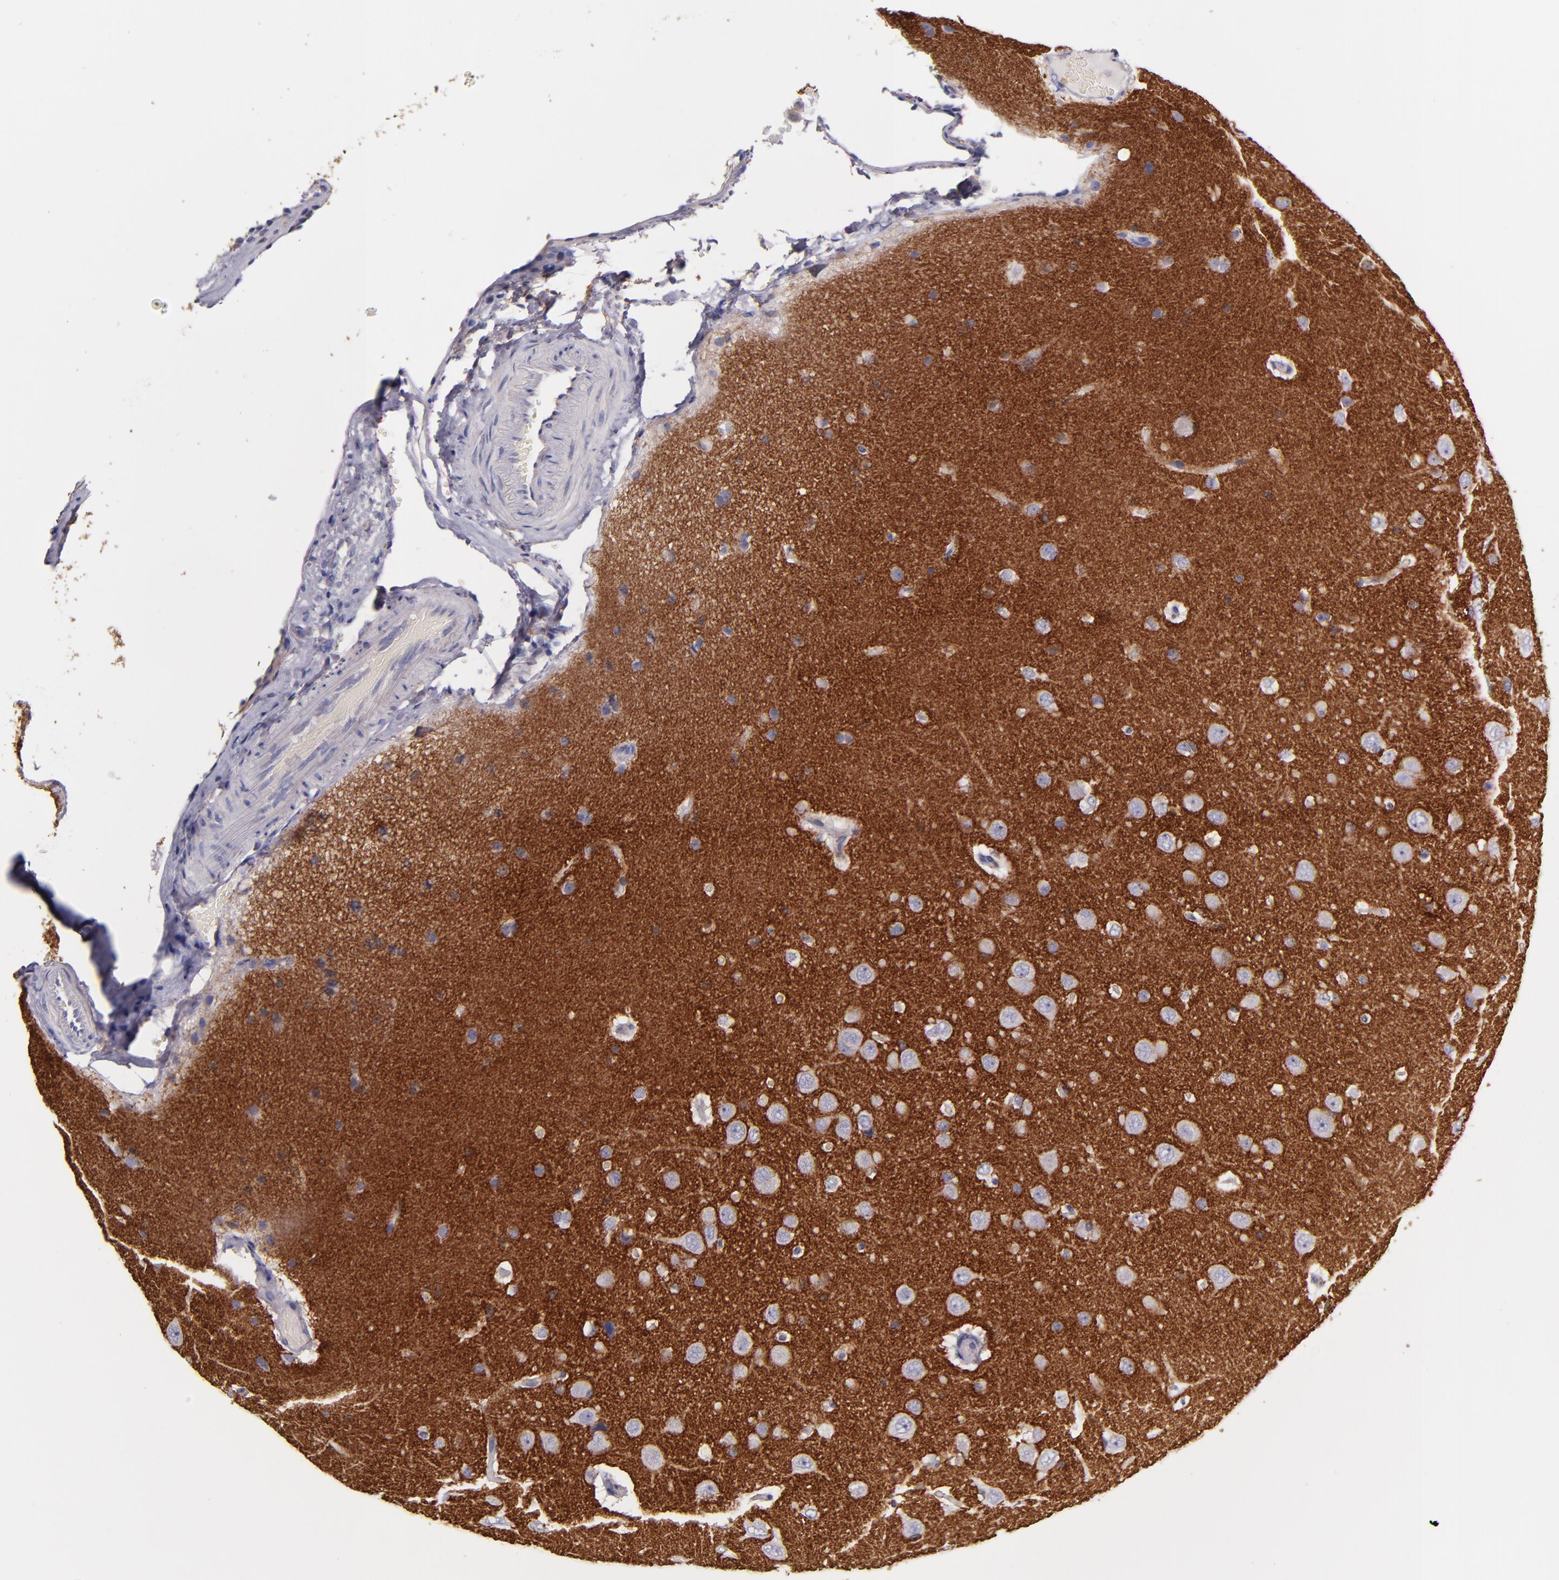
{"staining": {"intensity": "negative", "quantity": "none", "location": "none"}, "tissue": "cerebral cortex", "cell_type": "Endothelial cells", "image_type": "normal", "snomed": [{"axis": "morphology", "description": "Normal tissue, NOS"}, {"axis": "topography", "description": "Cerebral cortex"}], "caption": "Endothelial cells show no significant expression in benign cerebral cortex. (DAB IHC visualized using brightfield microscopy, high magnification).", "gene": "C5AR1", "patient": {"sex": "female", "age": 45}}